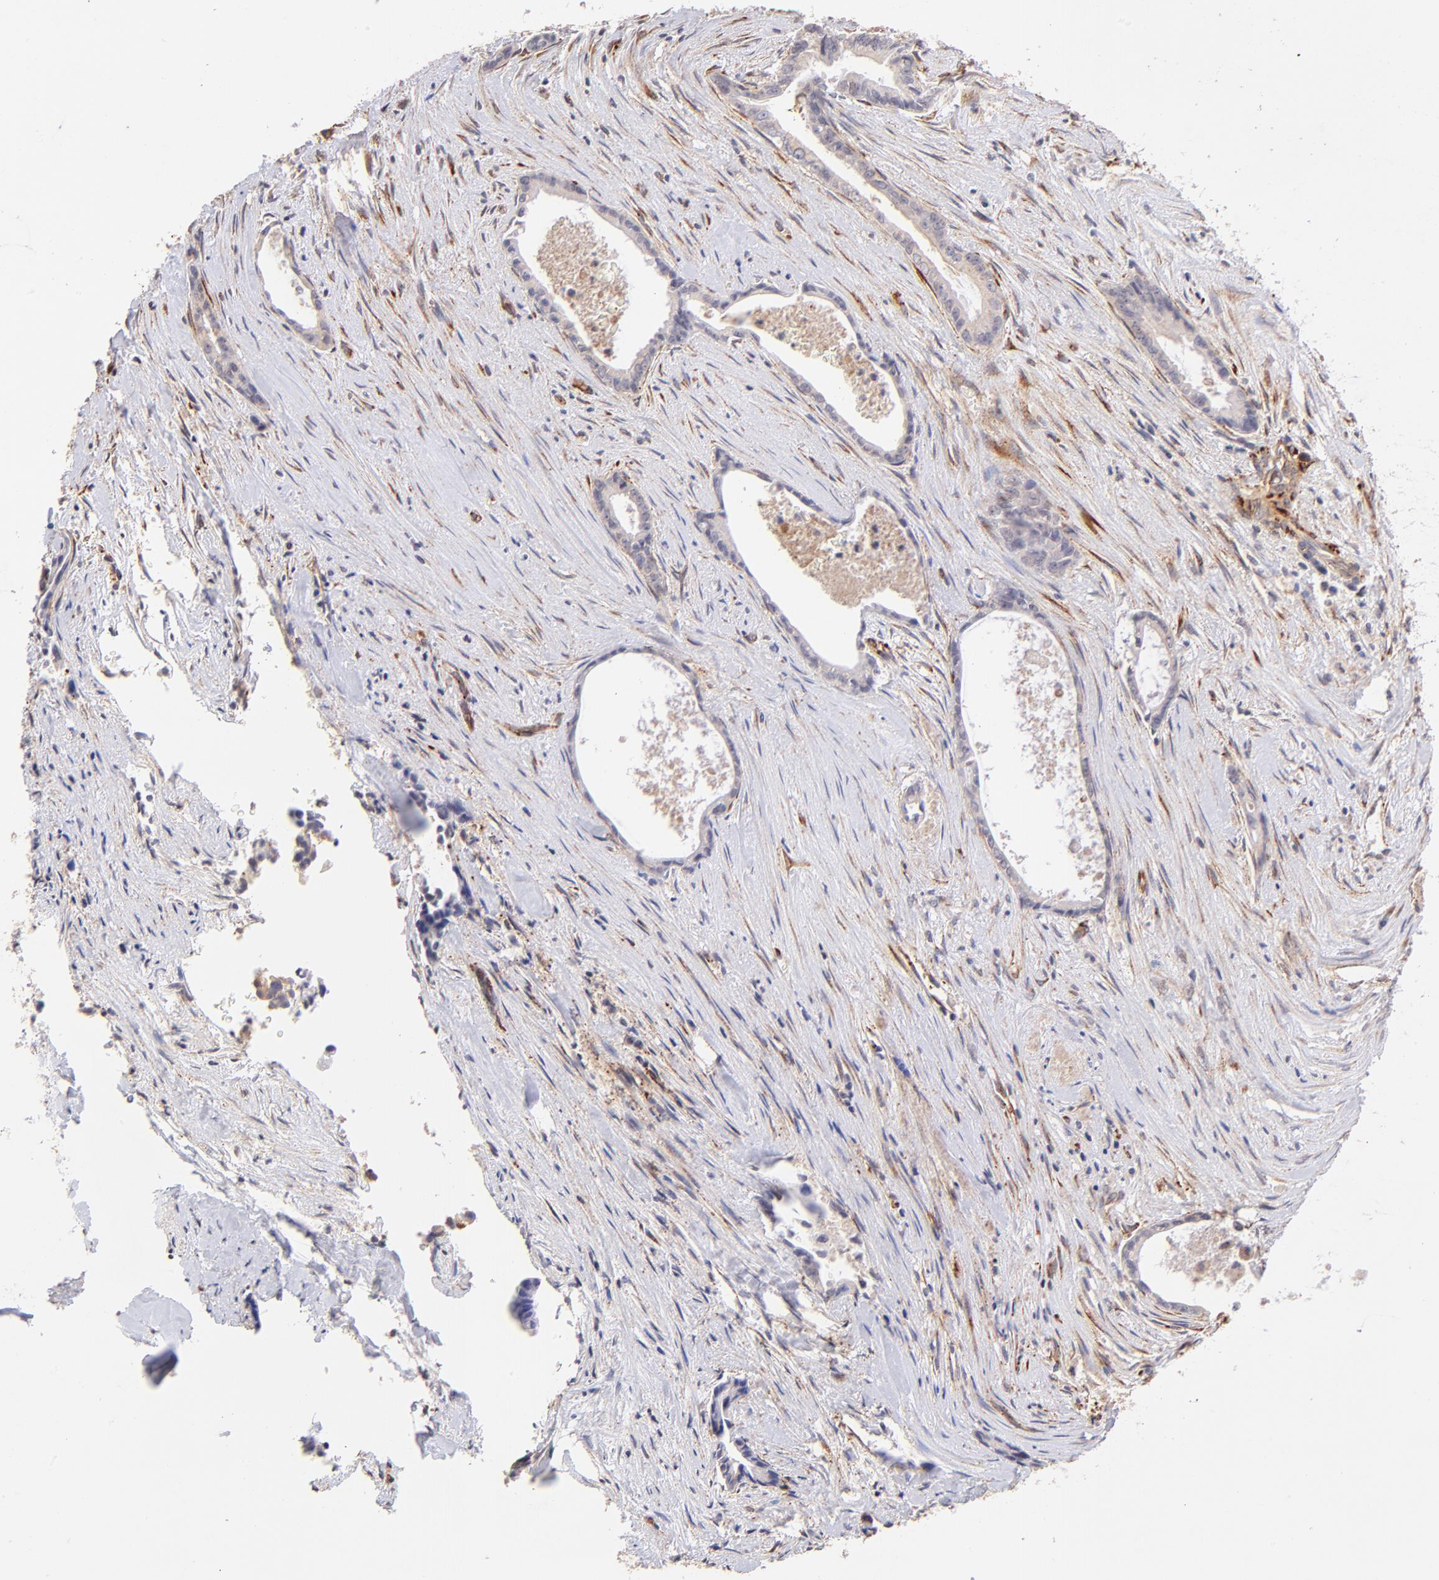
{"staining": {"intensity": "weak", "quantity": "25%-75%", "location": "cytoplasmic/membranous"}, "tissue": "liver cancer", "cell_type": "Tumor cells", "image_type": "cancer", "snomed": [{"axis": "morphology", "description": "Cholangiocarcinoma"}, {"axis": "topography", "description": "Liver"}], "caption": "High-power microscopy captured an immunohistochemistry (IHC) photomicrograph of liver cholangiocarcinoma, revealing weak cytoplasmic/membranous positivity in approximately 25%-75% of tumor cells.", "gene": "SPARC", "patient": {"sex": "female", "age": 55}}